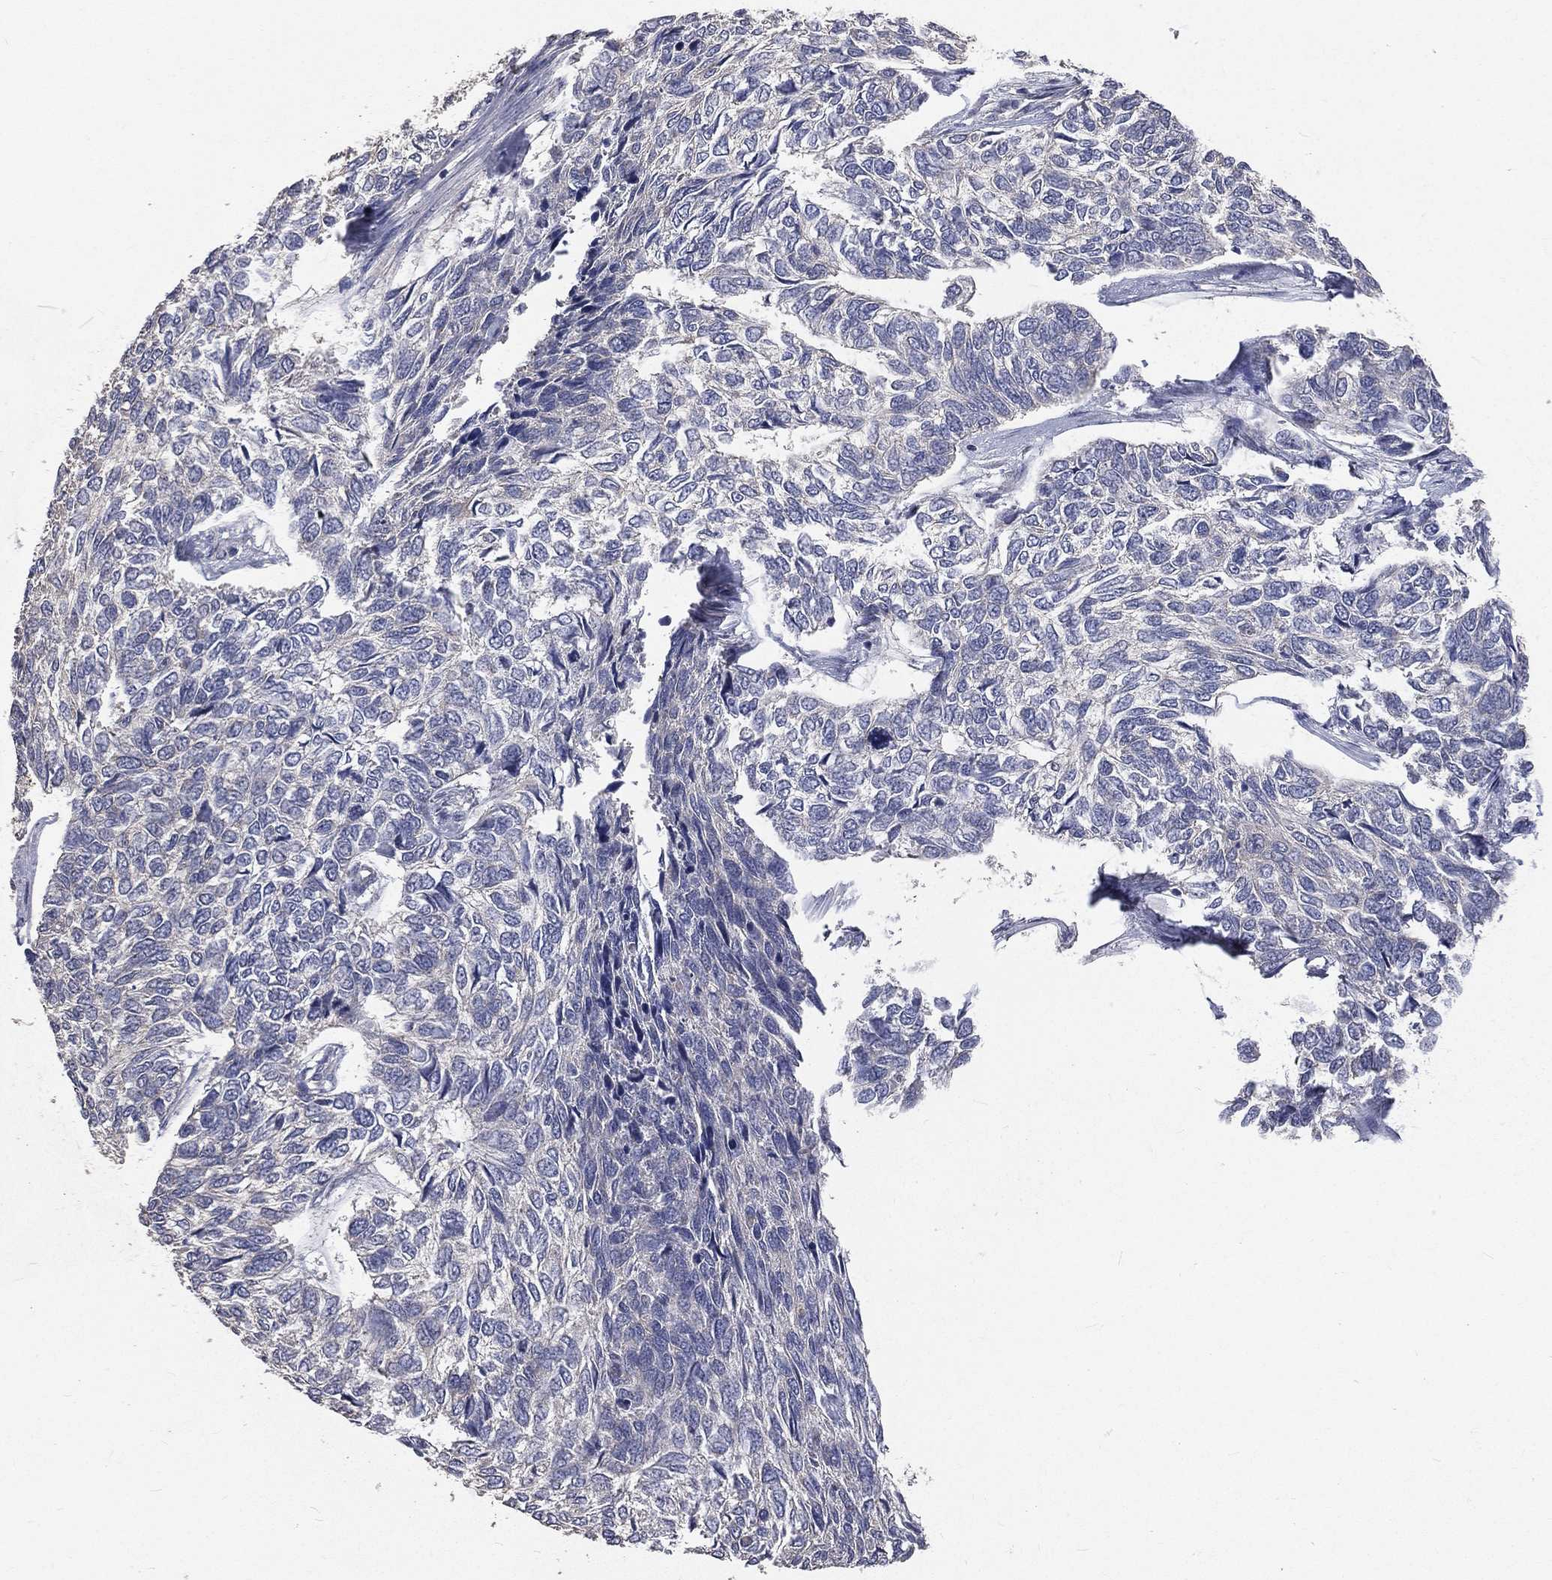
{"staining": {"intensity": "negative", "quantity": "none", "location": "none"}, "tissue": "skin cancer", "cell_type": "Tumor cells", "image_type": "cancer", "snomed": [{"axis": "morphology", "description": "Basal cell carcinoma"}, {"axis": "topography", "description": "Skin"}], "caption": "Immunohistochemical staining of human skin cancer displays no significant positivity in tumor cells.", "gene": "CROCC", "patient": {"sex": "female", "age": 65}}